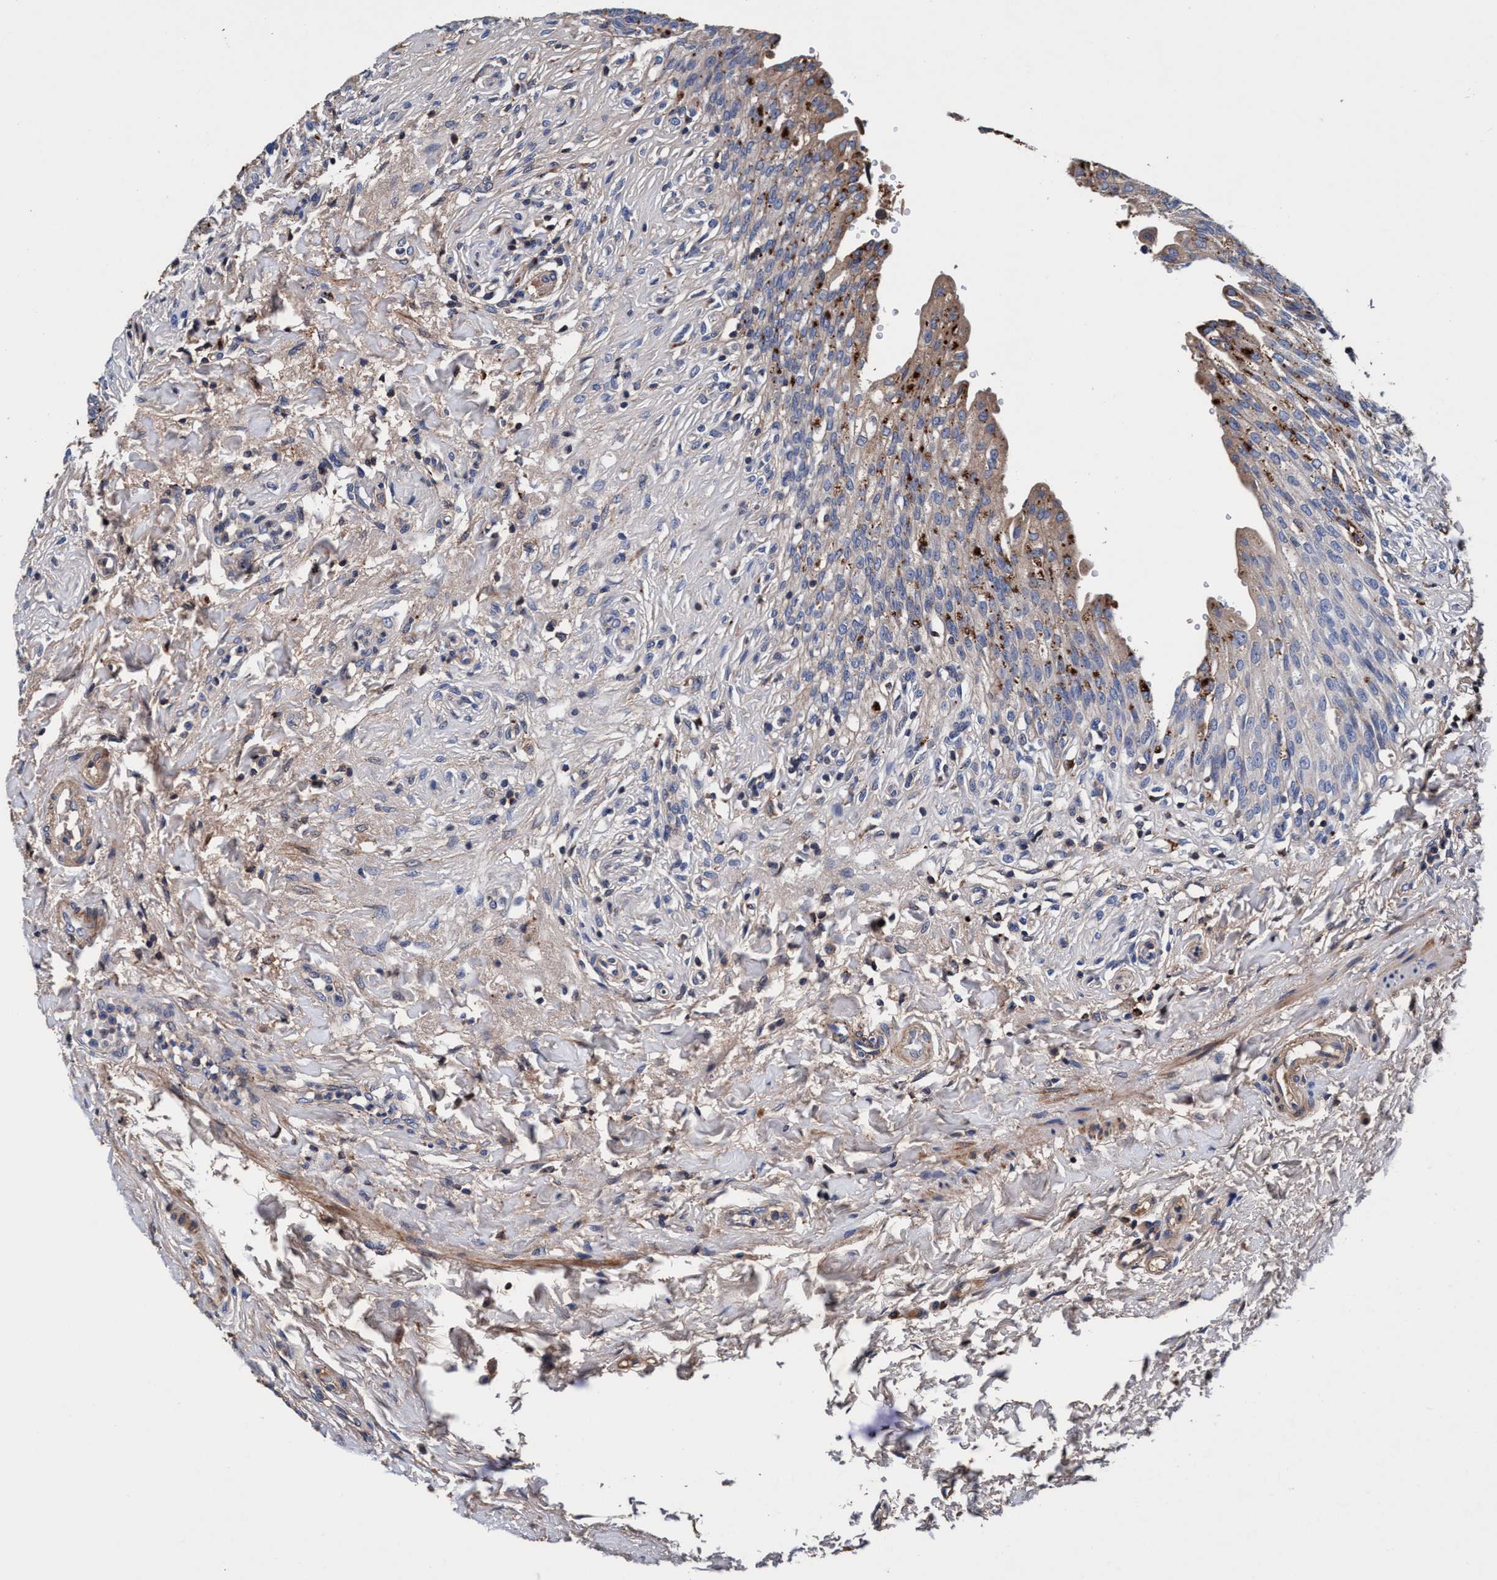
{"staining": {"intensity": "moderate", "quantity": "<25%", "location": "cytoplasmic/membranous"}, "tissue": "urinary bladder", "cell_type": "Urothelial cells", "image_type": "normal", "snomed": [{"axis": "morphology", "description": "Urothelial carcinoma, High grade"}, {"axis": "topography", "description": "Urinary bladder"}], "caption": "Immunohistochemical staining of benign urinary bladder reveals low levels of moderate cytoplasmic/membranous staining in about <25% of urothelial cells. The staining is performed using DAB brown chromogen to label protein expression. The nuclei are counter-stained blue using hematoxylin.", "gene": "RNF208", "patient": {"sex": "male", "age": 46}}